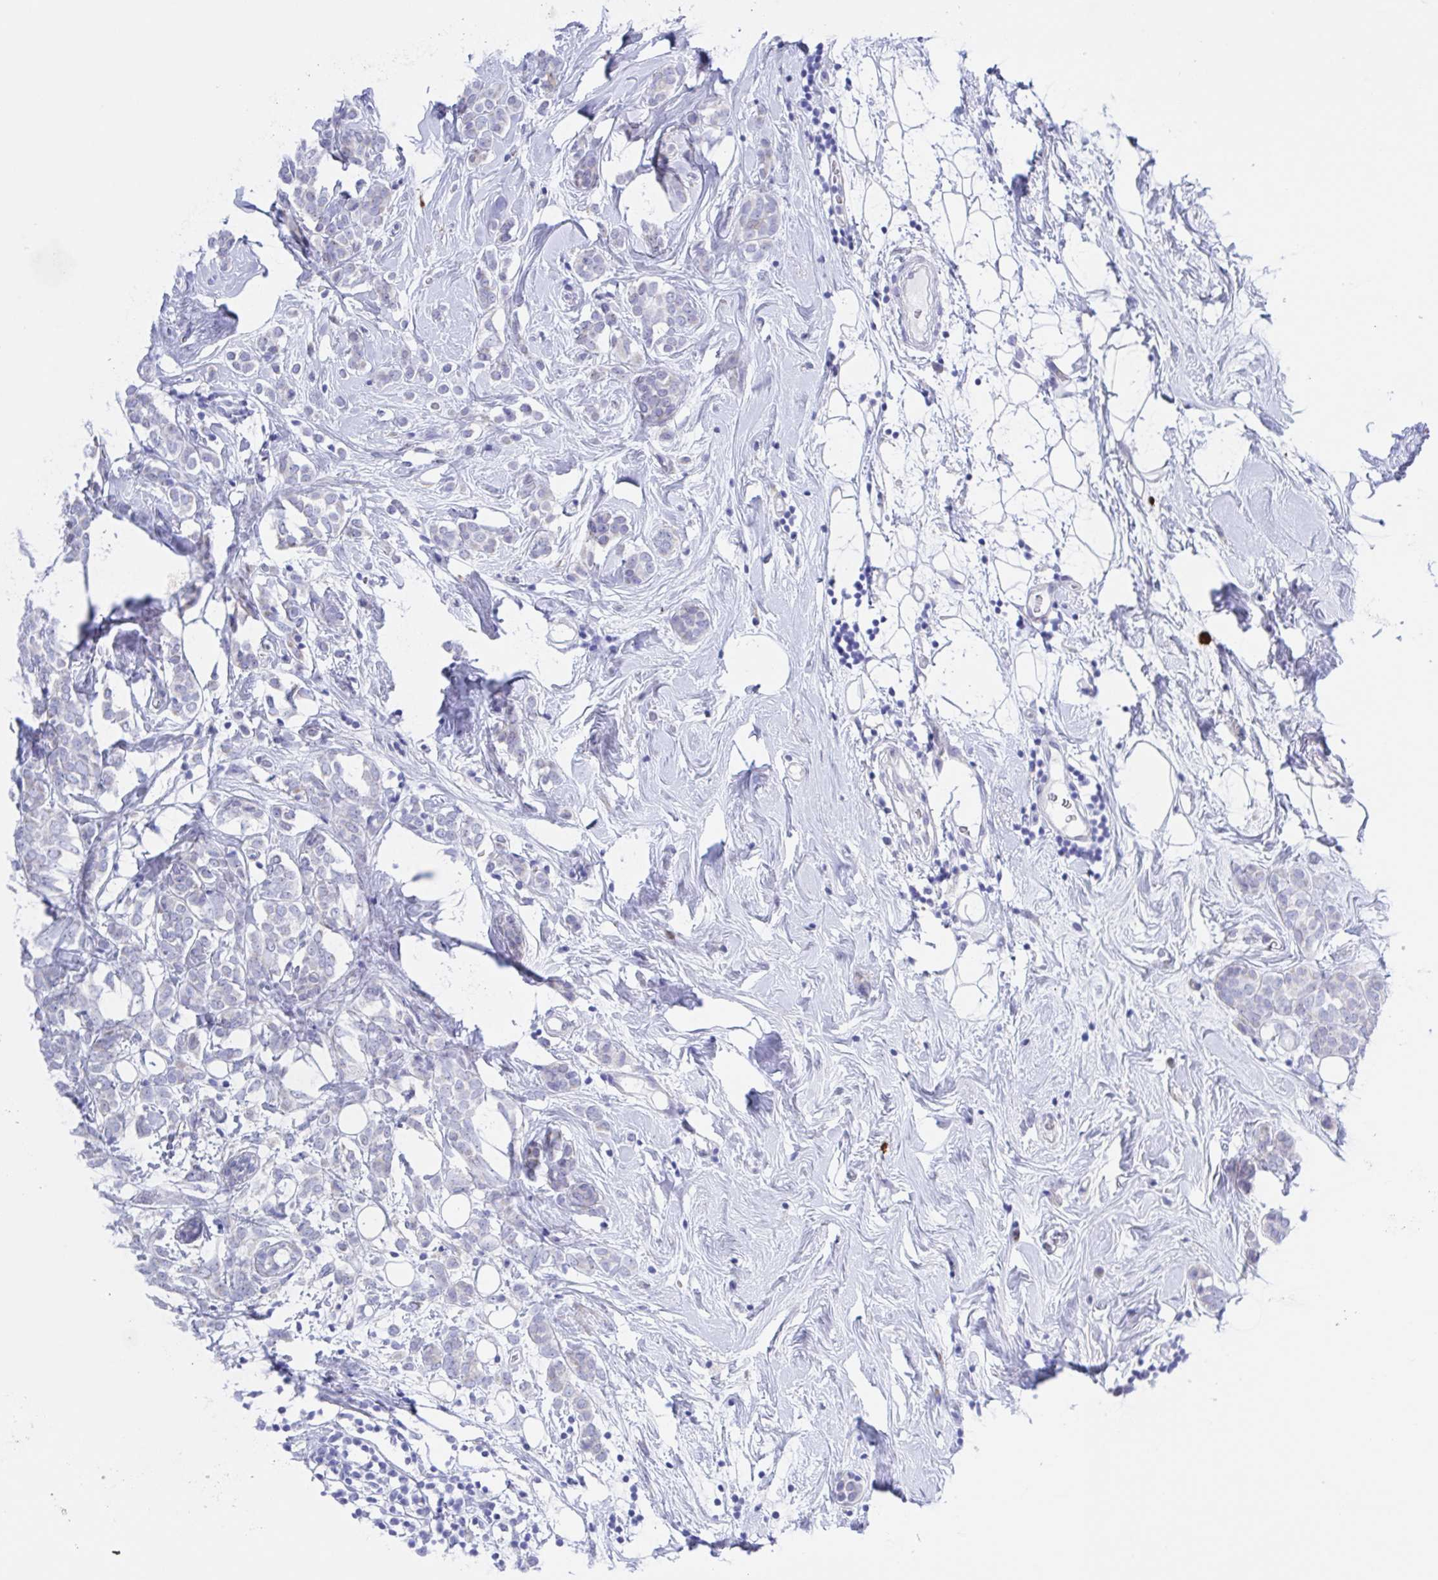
{"staining": {"intensity": "negative", "quantity": "none", "location": "none"}, "tissue": "breast cancer", "cell_type": "Tumor cells", "image_type": "cancer", "snomed": [{"axis": "morphology", "description": "Lobular carcinoma"}, {"axis": "topography", "description": "Breast"}], "caption": "Tumor cells are negative for brown protein staining in lobular carcinoma (breast). (Brightfield microscopy of DAB immunohistochemistry at high magnification).", "gene": "MUCL3", "patient": {"sex": "female", "age": 49}}